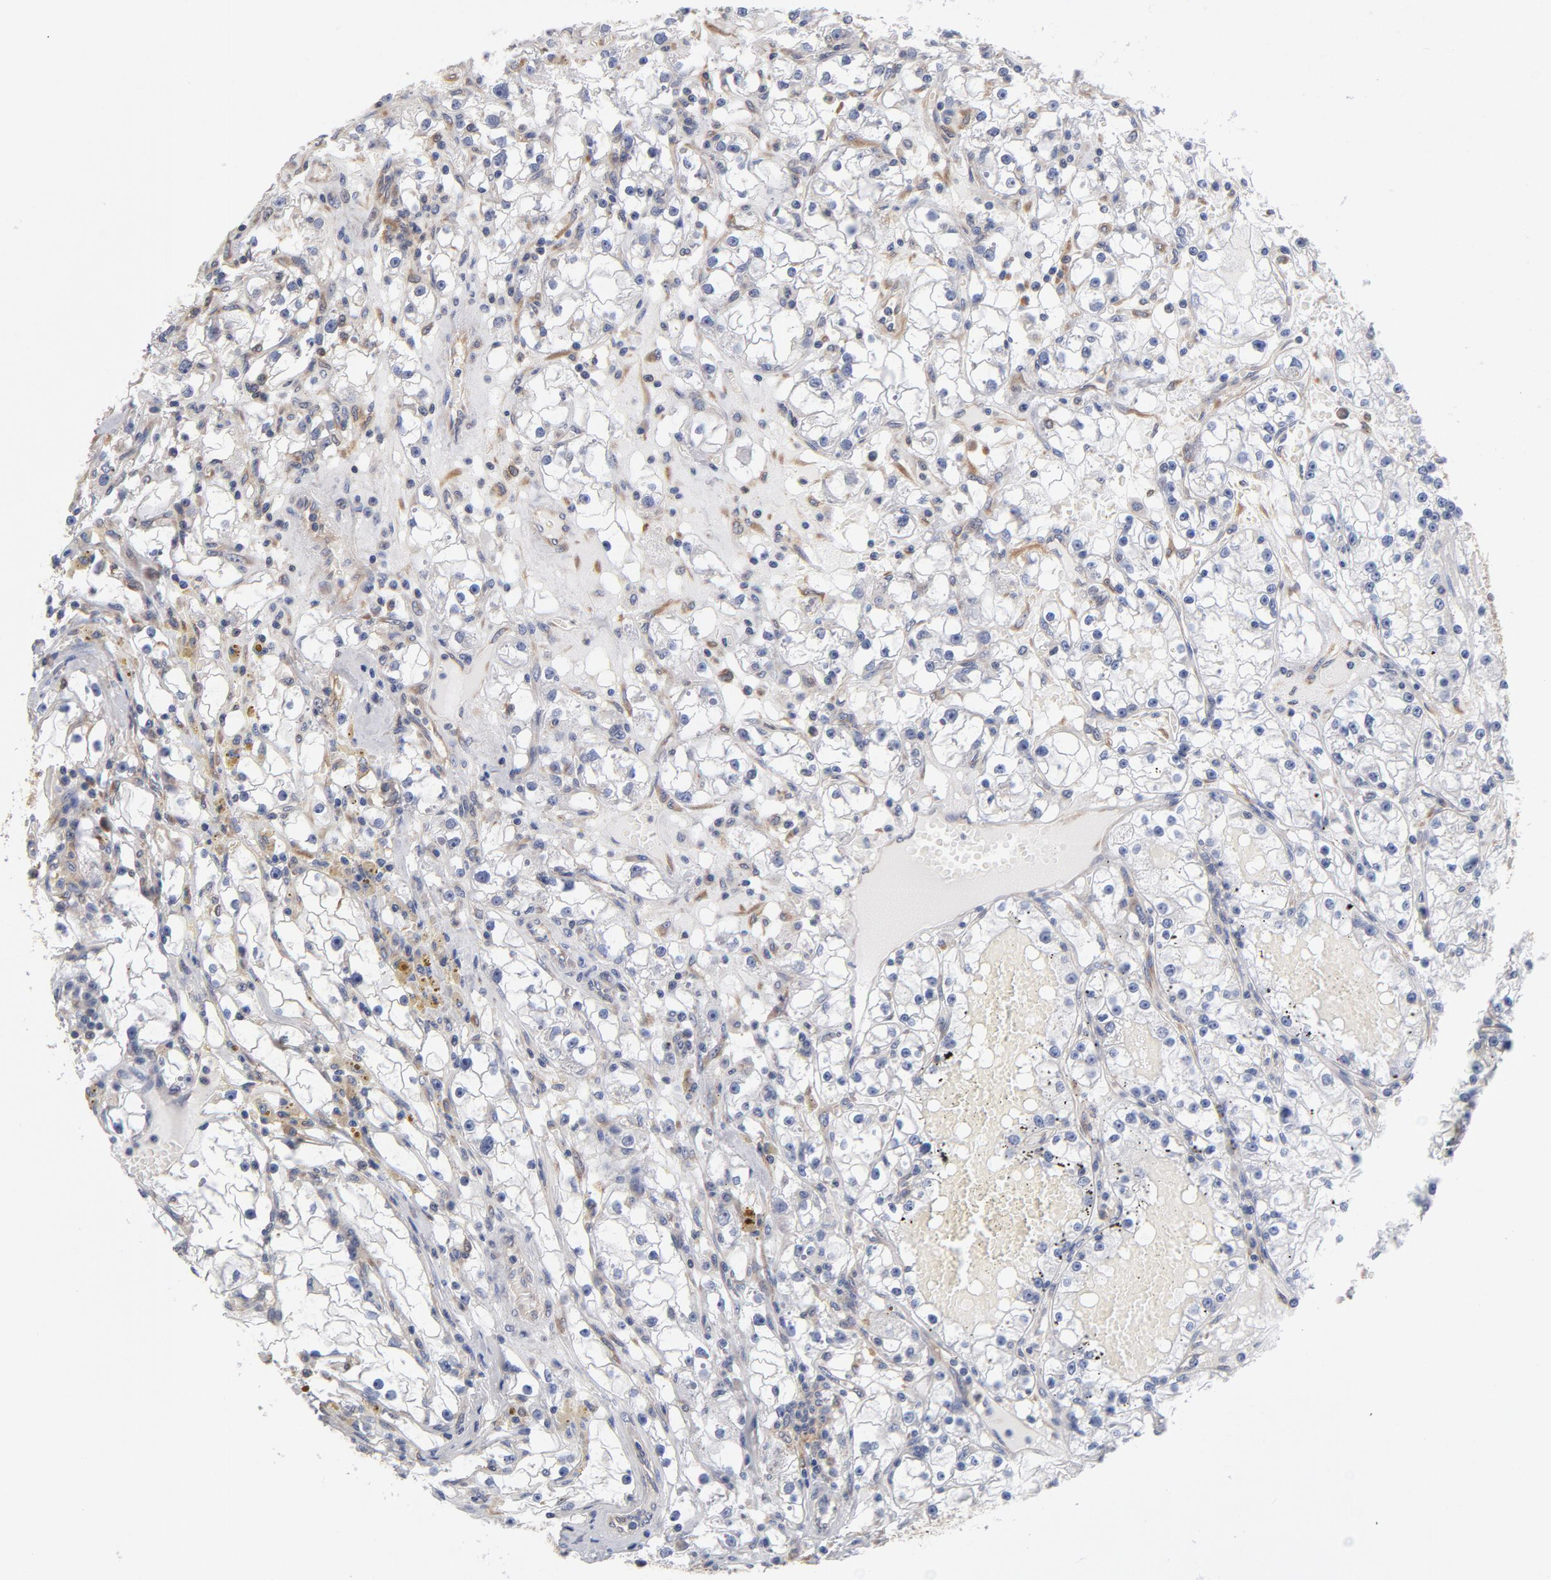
{"staining": {"intensity": "negative", "quantity": "none", "location": "none"}, "tissue": "renal cancer", "cell_type": "Tumor cells", "image_type": "cancer", "snomed": [{"axis": "morphology", "description": "Adenocarcinoma, NOS"}, {"axis": "topography", "description": "Kidney"}], "caption": "A photomicrograph of renal cancer stained for a protein exhibits no brown staining in tumor cells.", "gene": "ASMTL", "patient": {"sex": "male", "age": 56}}